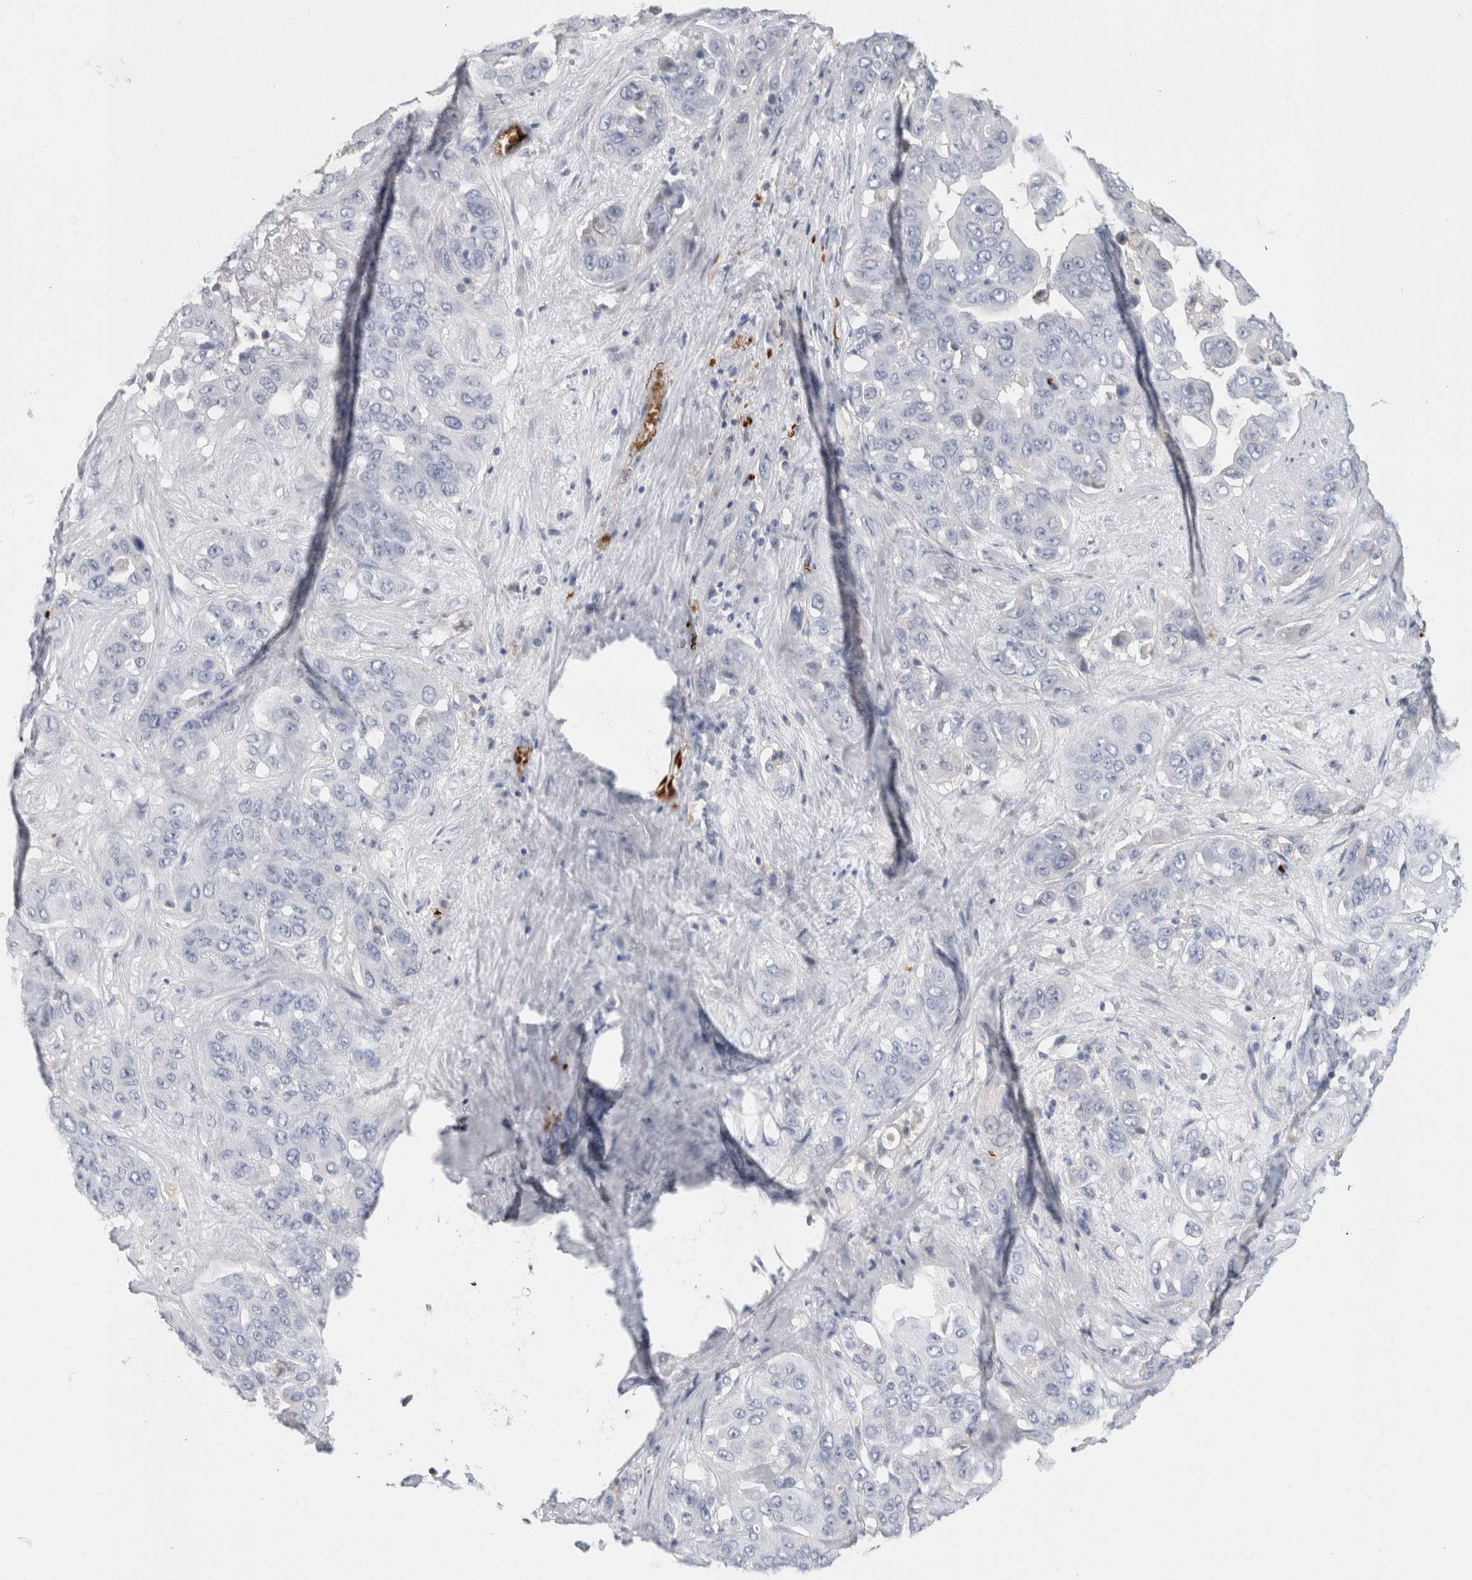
{"staining": {"intensity": "negative", "quantity": "none", "location": "none"}, "tissue": "liver cancer", "cell_type": "Tumor cells", "image_type": "cancer", "snomed": [{"axis": "morphology", "description": "Cholangiocarcinoma"}, {"axis": "topography", "description": "Liver"}], "caption": "Immunohistochemistry photomicrograph of human liver cancer stained for a protein (brown), which shows no positivity in tumor cells.", "gene": "CA1", "patient": {"sex": "female", "age": 52}}